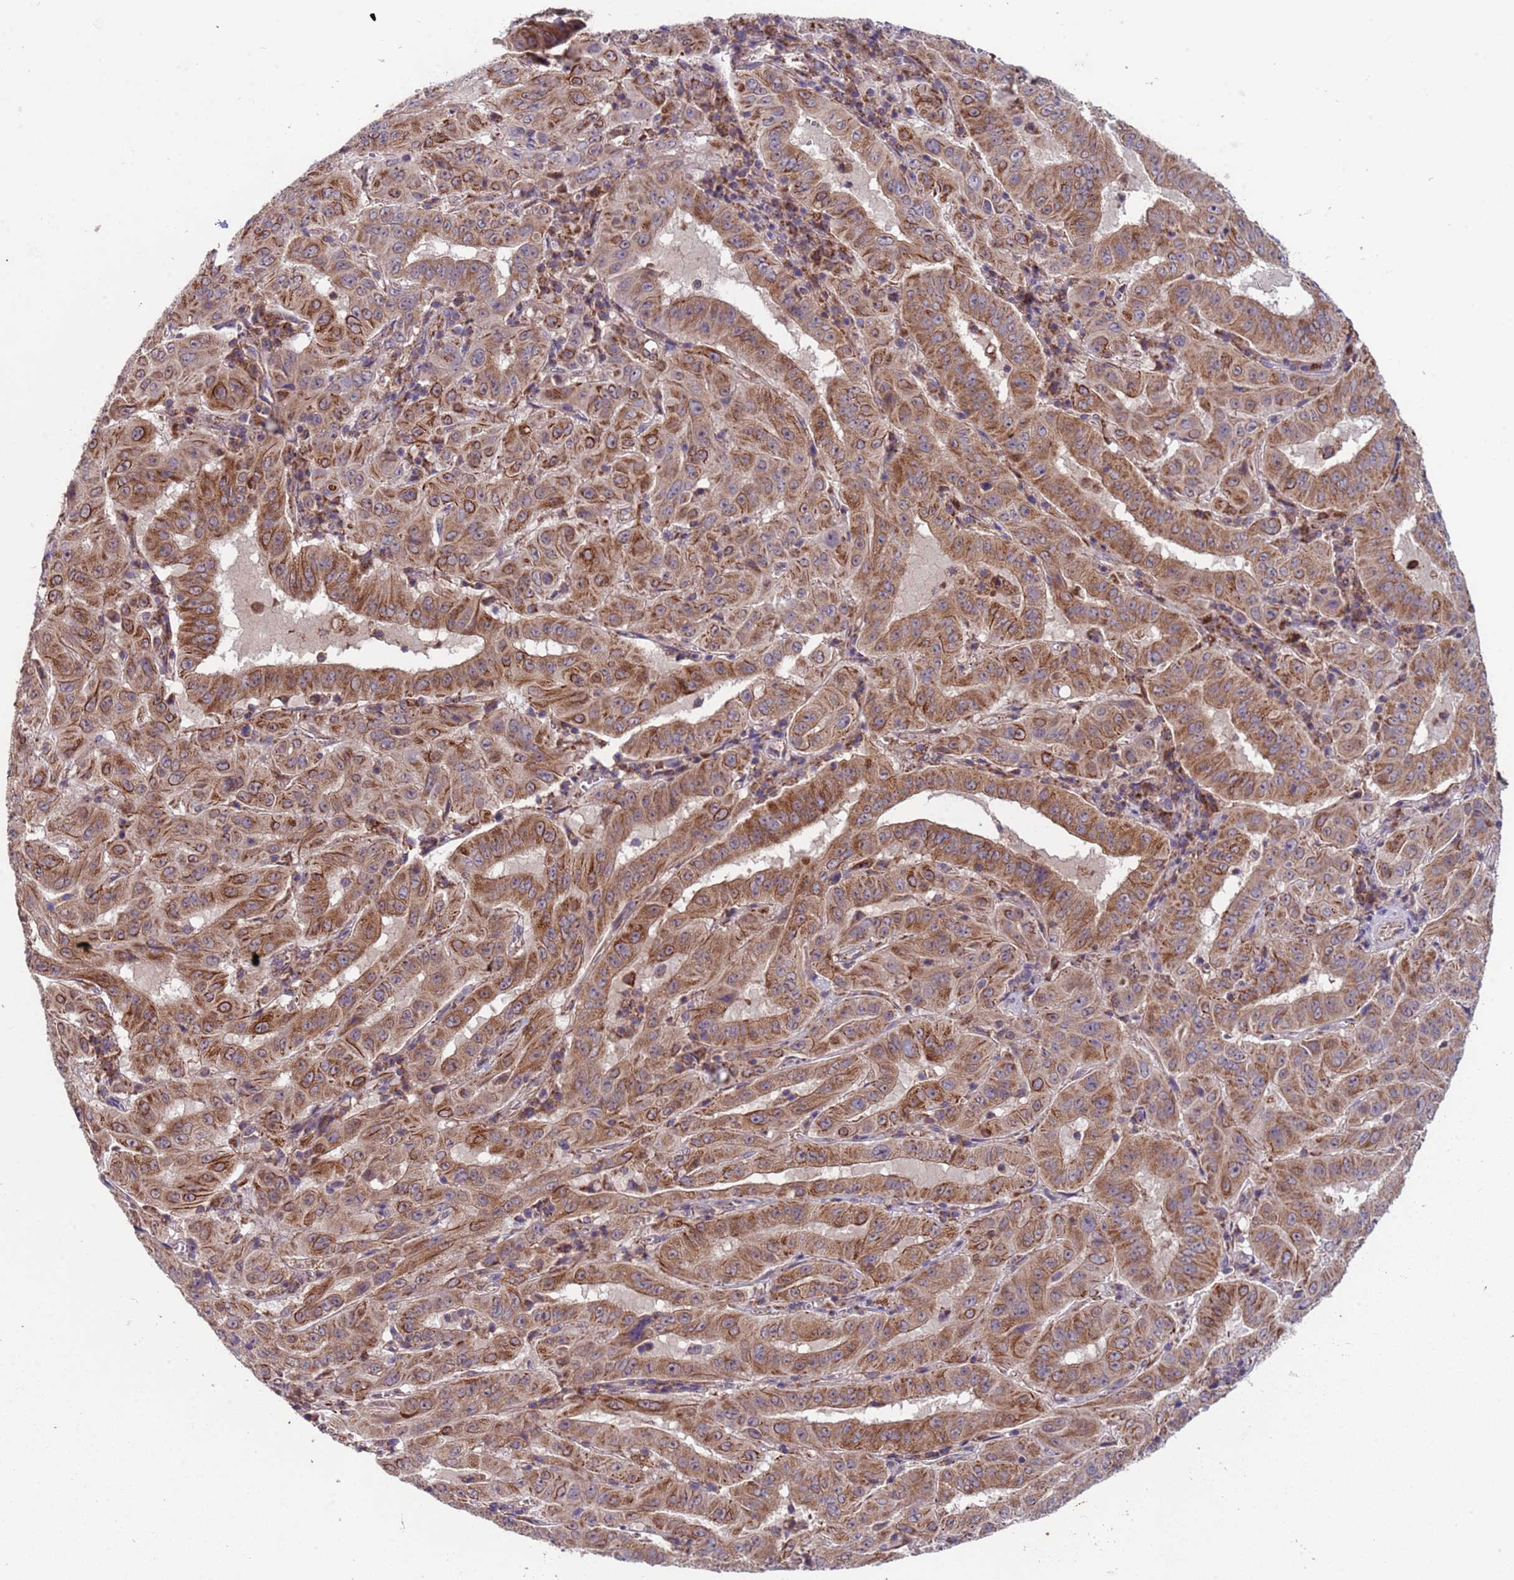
{"staining": {"intensity": "moderate", "quantity": ">75%", "location": "cytoplasmic/membranous"}, "tissue": "pancreatic cancer", "cell_type": "Tumor cells", "image_type": "cancer", "snomed": [{"axis": "morphology", "description": "Adenocarcinoma, NOS"}, {"axis": "topography", "description": "Pancreas"}], "caption": "Moderate cytoplasmic/membranous expression is present in approximately >75% of tumor cells in adenocarcinoma (pancreatic).", "gene": "ACAD8", "patient": {"sex": "male", "age": 63}}